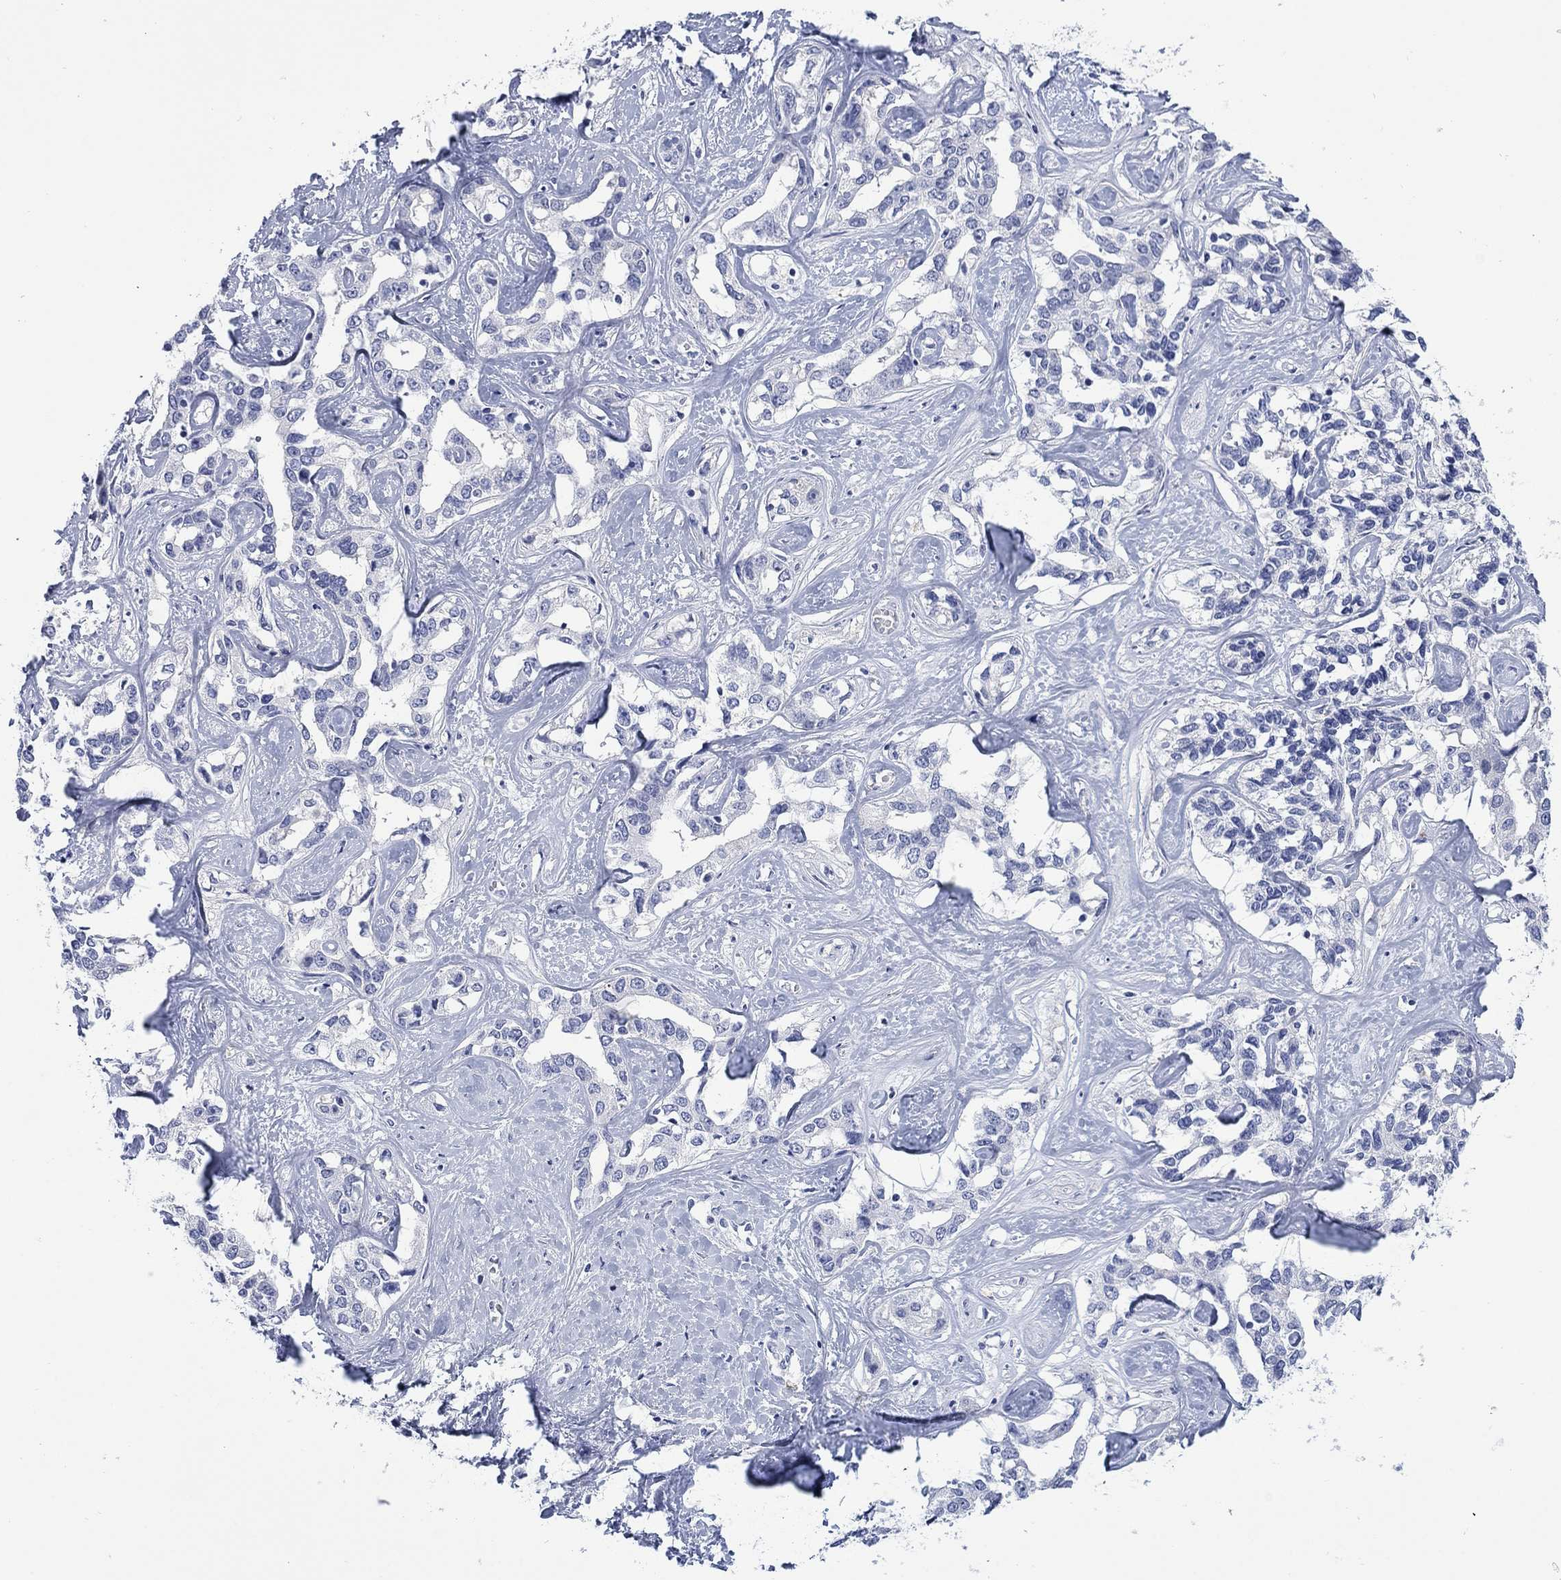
{"staining": {"intensity": "negative", "quantity": "none", "location": "none"}, "tissue": "liver cancer", "cell_type": "Tumor cells", "image_type": "cancer", "snomed": [{"axis": "morphology", "description": "Cholangiocarcinoma"}, {"axis": "topography", "description": "Liver"}], "caption": "A micrograph of liver cancer stained for a protein shows no brown staining in tumor cells. (Stains: DAB (3,3'-diaminobenzidine) immunohistochemistry with hematoxylin counter stain, Microscopy: brightfield microscopy at high magnification).", "gene": "IGF2BP3", "patient": {"sex": "male", "age": 59}}